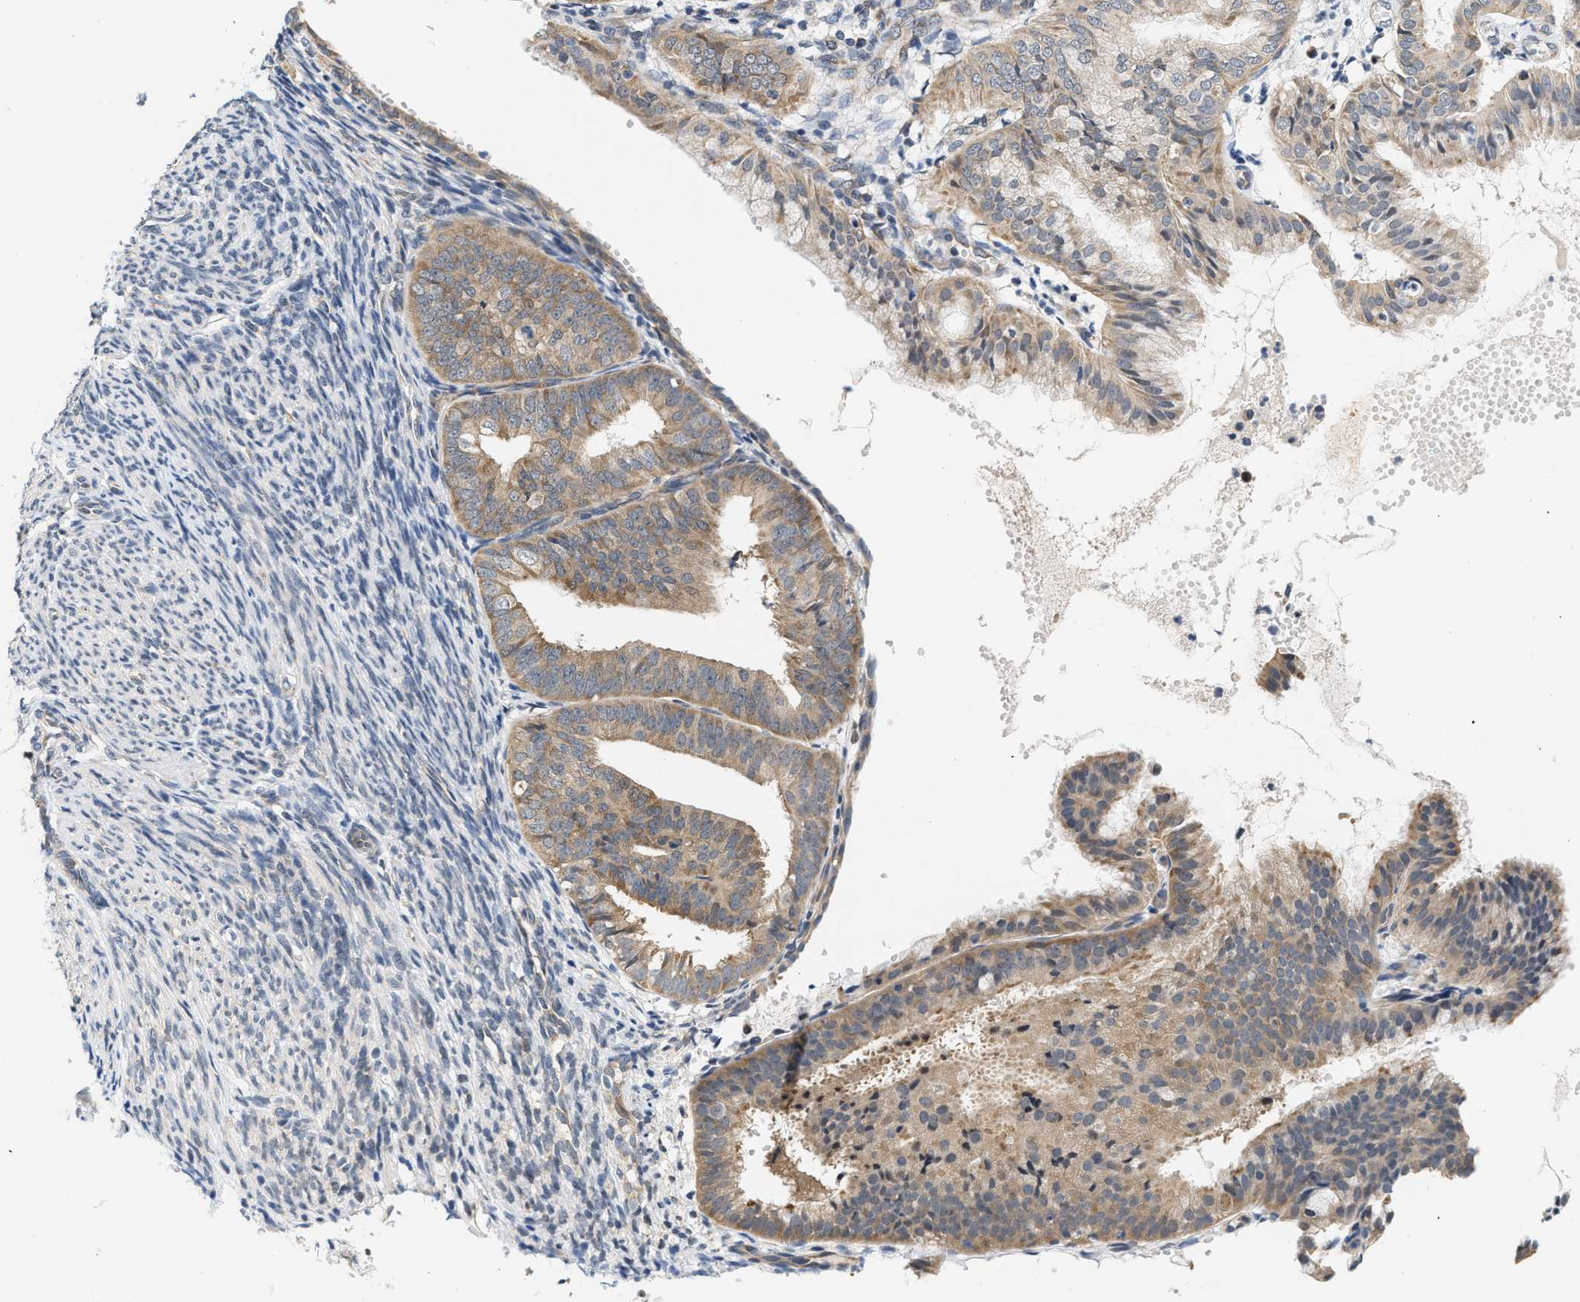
{"staining": {"intensity": "moderate", "quantity": "25%-75%", "location": "cytoplasmic/membranous"}, "tissue": "endometrial cancer", "cell_type": "Tumor cells", "image_type": "cancer", "snomed": [{"axis": "morphology", "description": "Adenocarcinoma, NOS"}, {"axis": "topography", "description": "Endometrium"}], "caption": "Protein analysis of adenocarcinoma (endometrial) tissue reveals moderate cytoplasmic/membranous staining in approximately 25%-75% of tumor cells.", "gene": "GIGYF1", "patient": {"sex": "female", "age": 63}}